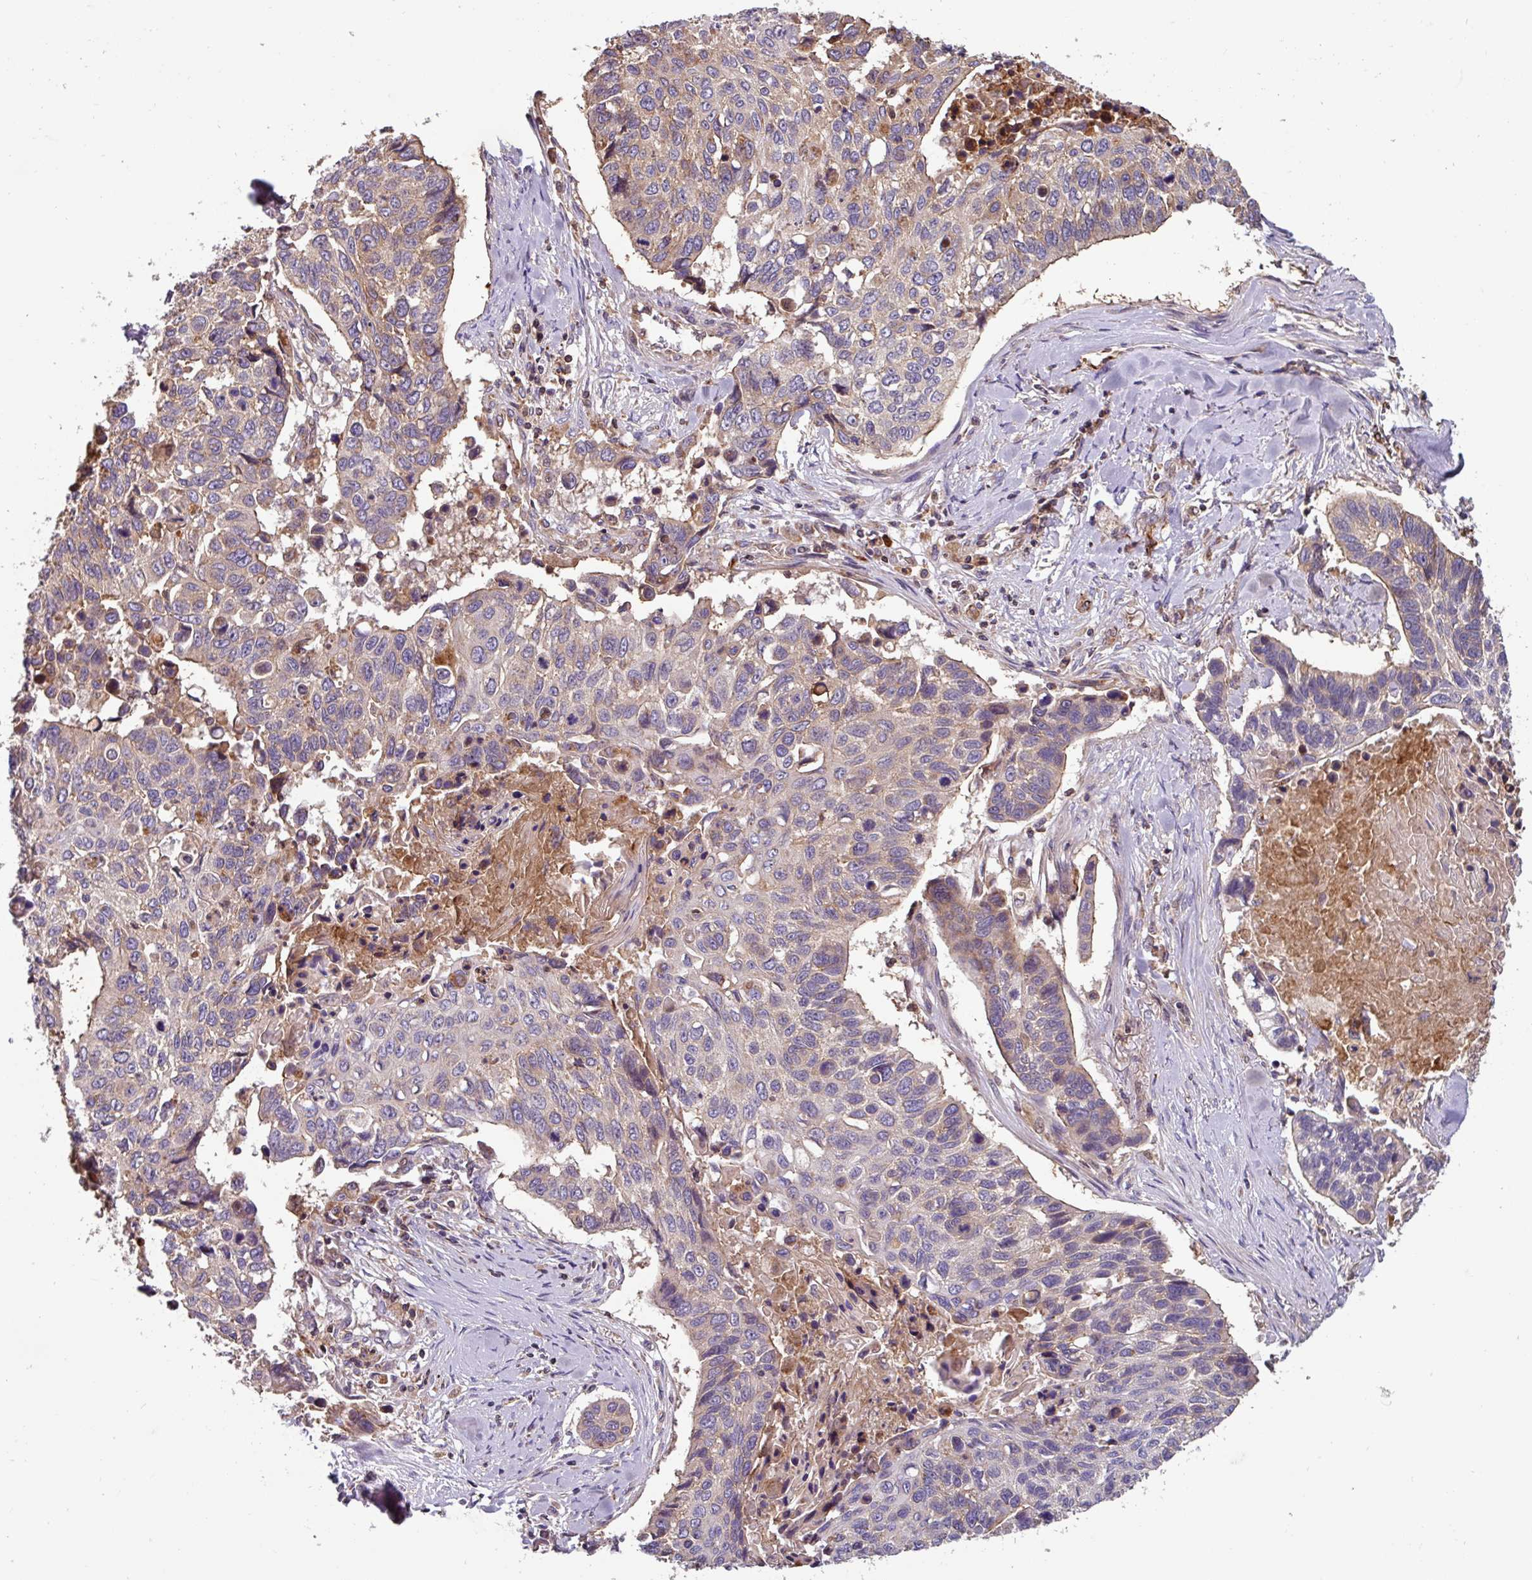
{"staining": {"intensity": "weak", "quantity": "<25%", "location": "cytoplasmic/membranous"}, "tissue": "lung cancer", "cell_type": "Tumor cells", "image_type": "cancer", "snomed": [{"axis": "morphology", "description": "Squamous cell carcinoma, NOS"}, {"axis": "topography", "description": "Lung"}], "caption": "DAB (3,3'-diaminobenzidine) immunohistochemical staining of lung cancer (squamous cell carcinoma) exhibits no significant staining in tumor cells.", "gene": "PLEKHD1", "patient": {"sex": "male", "age": 62}}